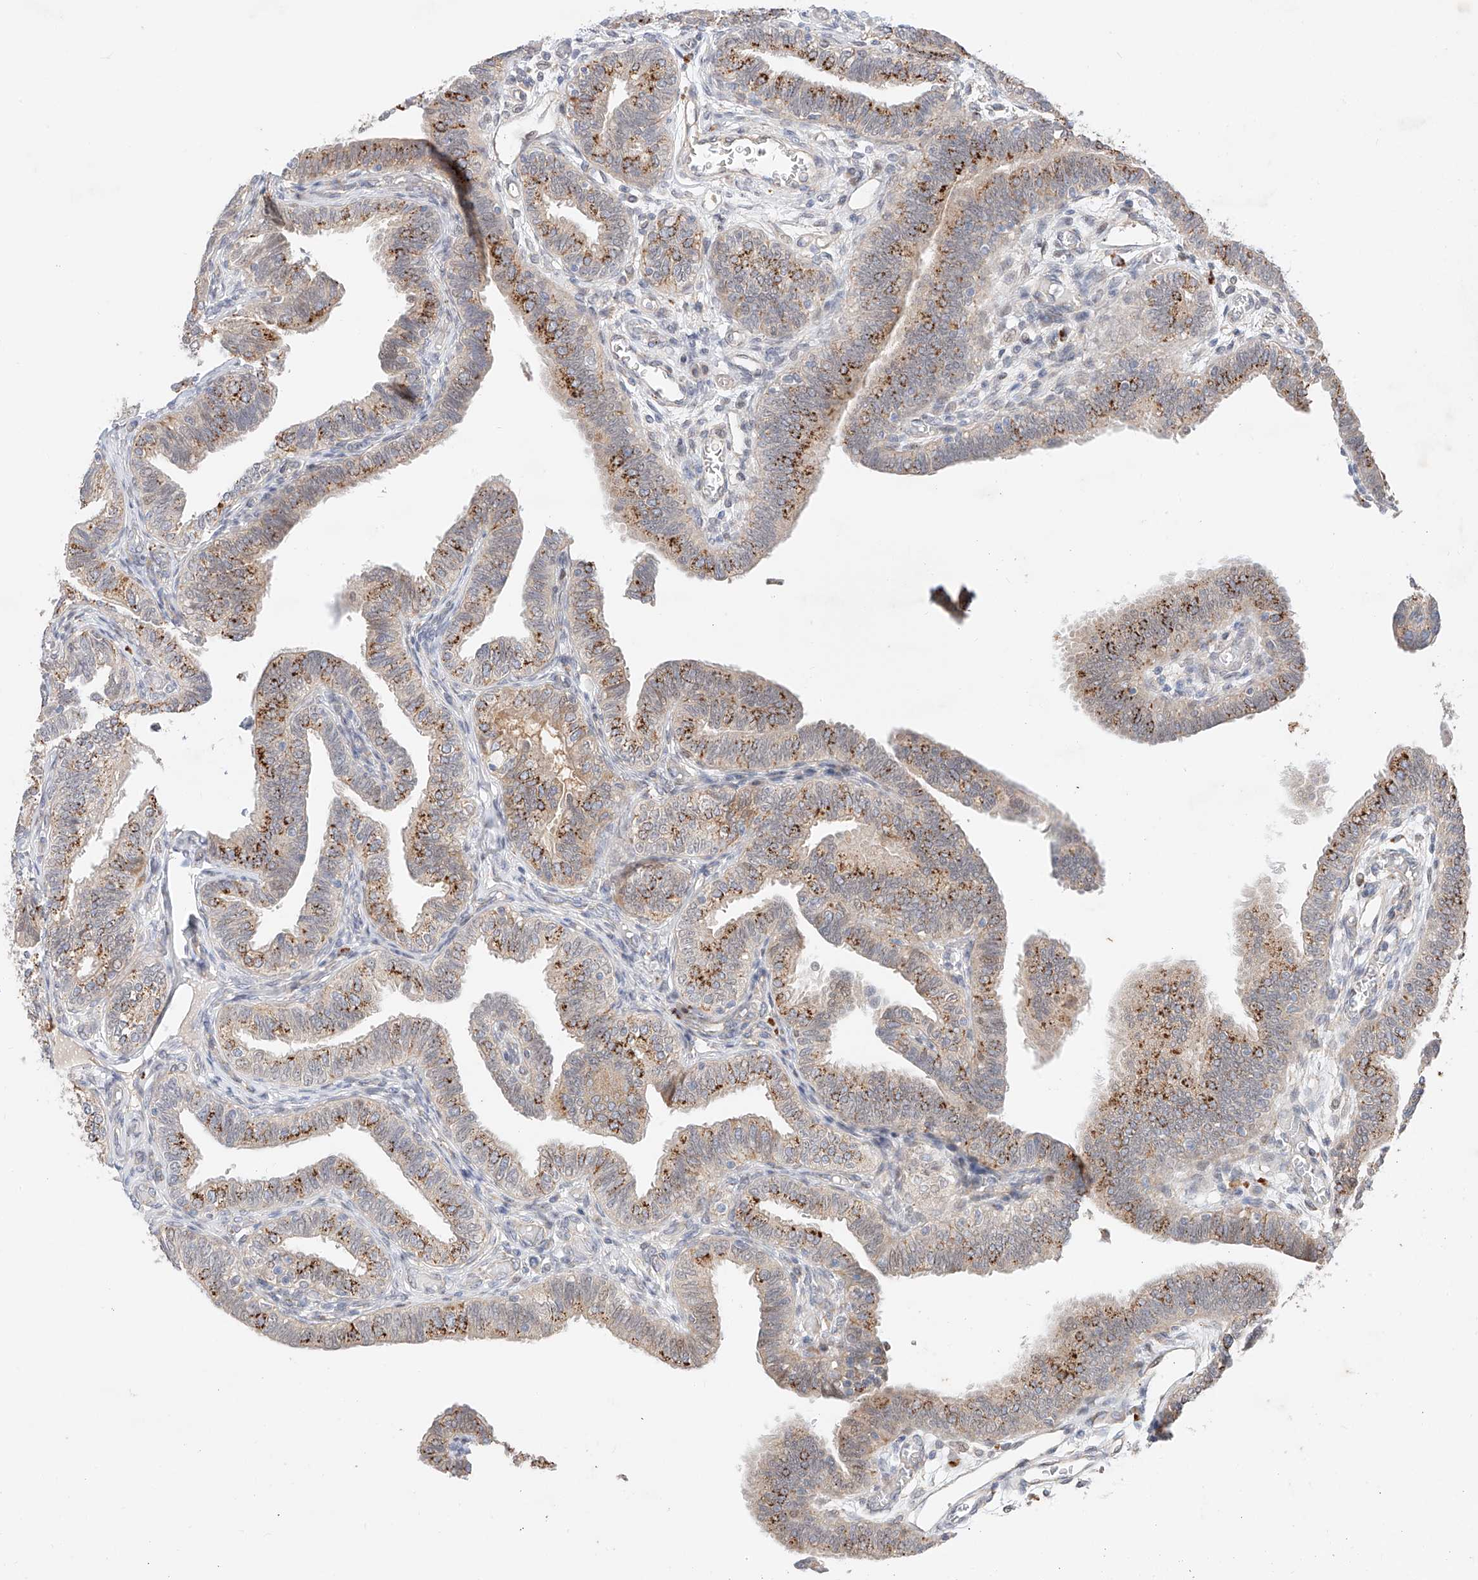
{"staining": {"intensity": "moderate", "quantity": "25%-75%", "location": "cytoplasmic/membranous"}, "tissue": "fallopian tube", "cell_type": "Glandular cells", "image_type": "normal", "snomed": [{"axis": "morphology", "description": "Normal tissue, NOS"}, {"axis": "topography", "description": "Fallopian tube"}], "caption": "Protein expression analysis of normal fallopian tube reveals moderate cytoplasmic/membranous expression in about 25%-75% of glandular cells.", "gene": "GCNT1", "patient": {"sex": "female", "age": 39}}